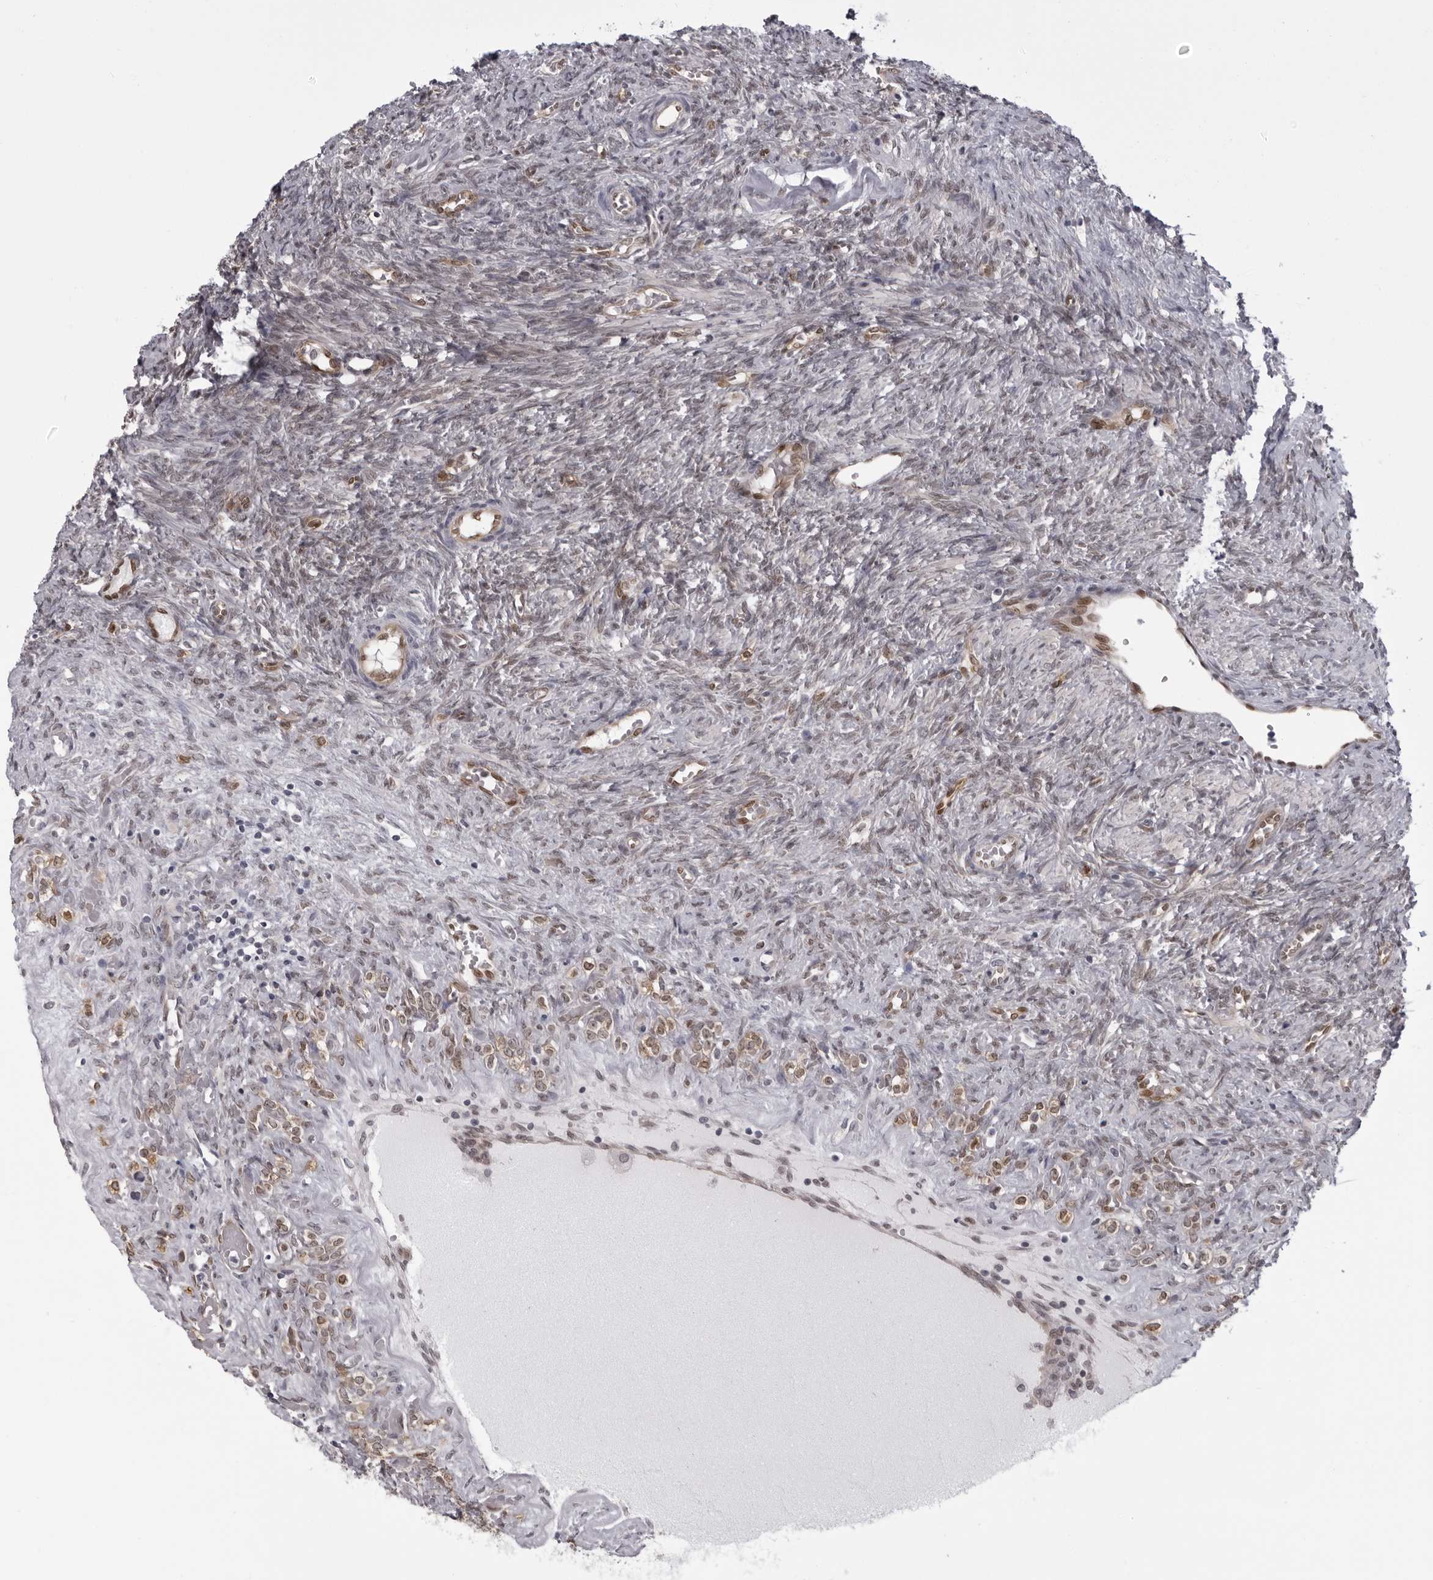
{"staining": {"intensity": "negative", "quantity": "none", "location": "none"}, "tissue": "ovary", "cell_type": "Follicle cells", "image_type": "normal", "snomed": [{"axis": "morphology", "description": "Normal tissue, NOS"}, {"axis": "topography", "description": "Ovary"}], "caption": "Ovary stained for a protein using immunohistochemistry (IHC) displays no positivity follicle cells.", "gene": "MAPK12", "patient": {"sex": "female", "age": 41}}